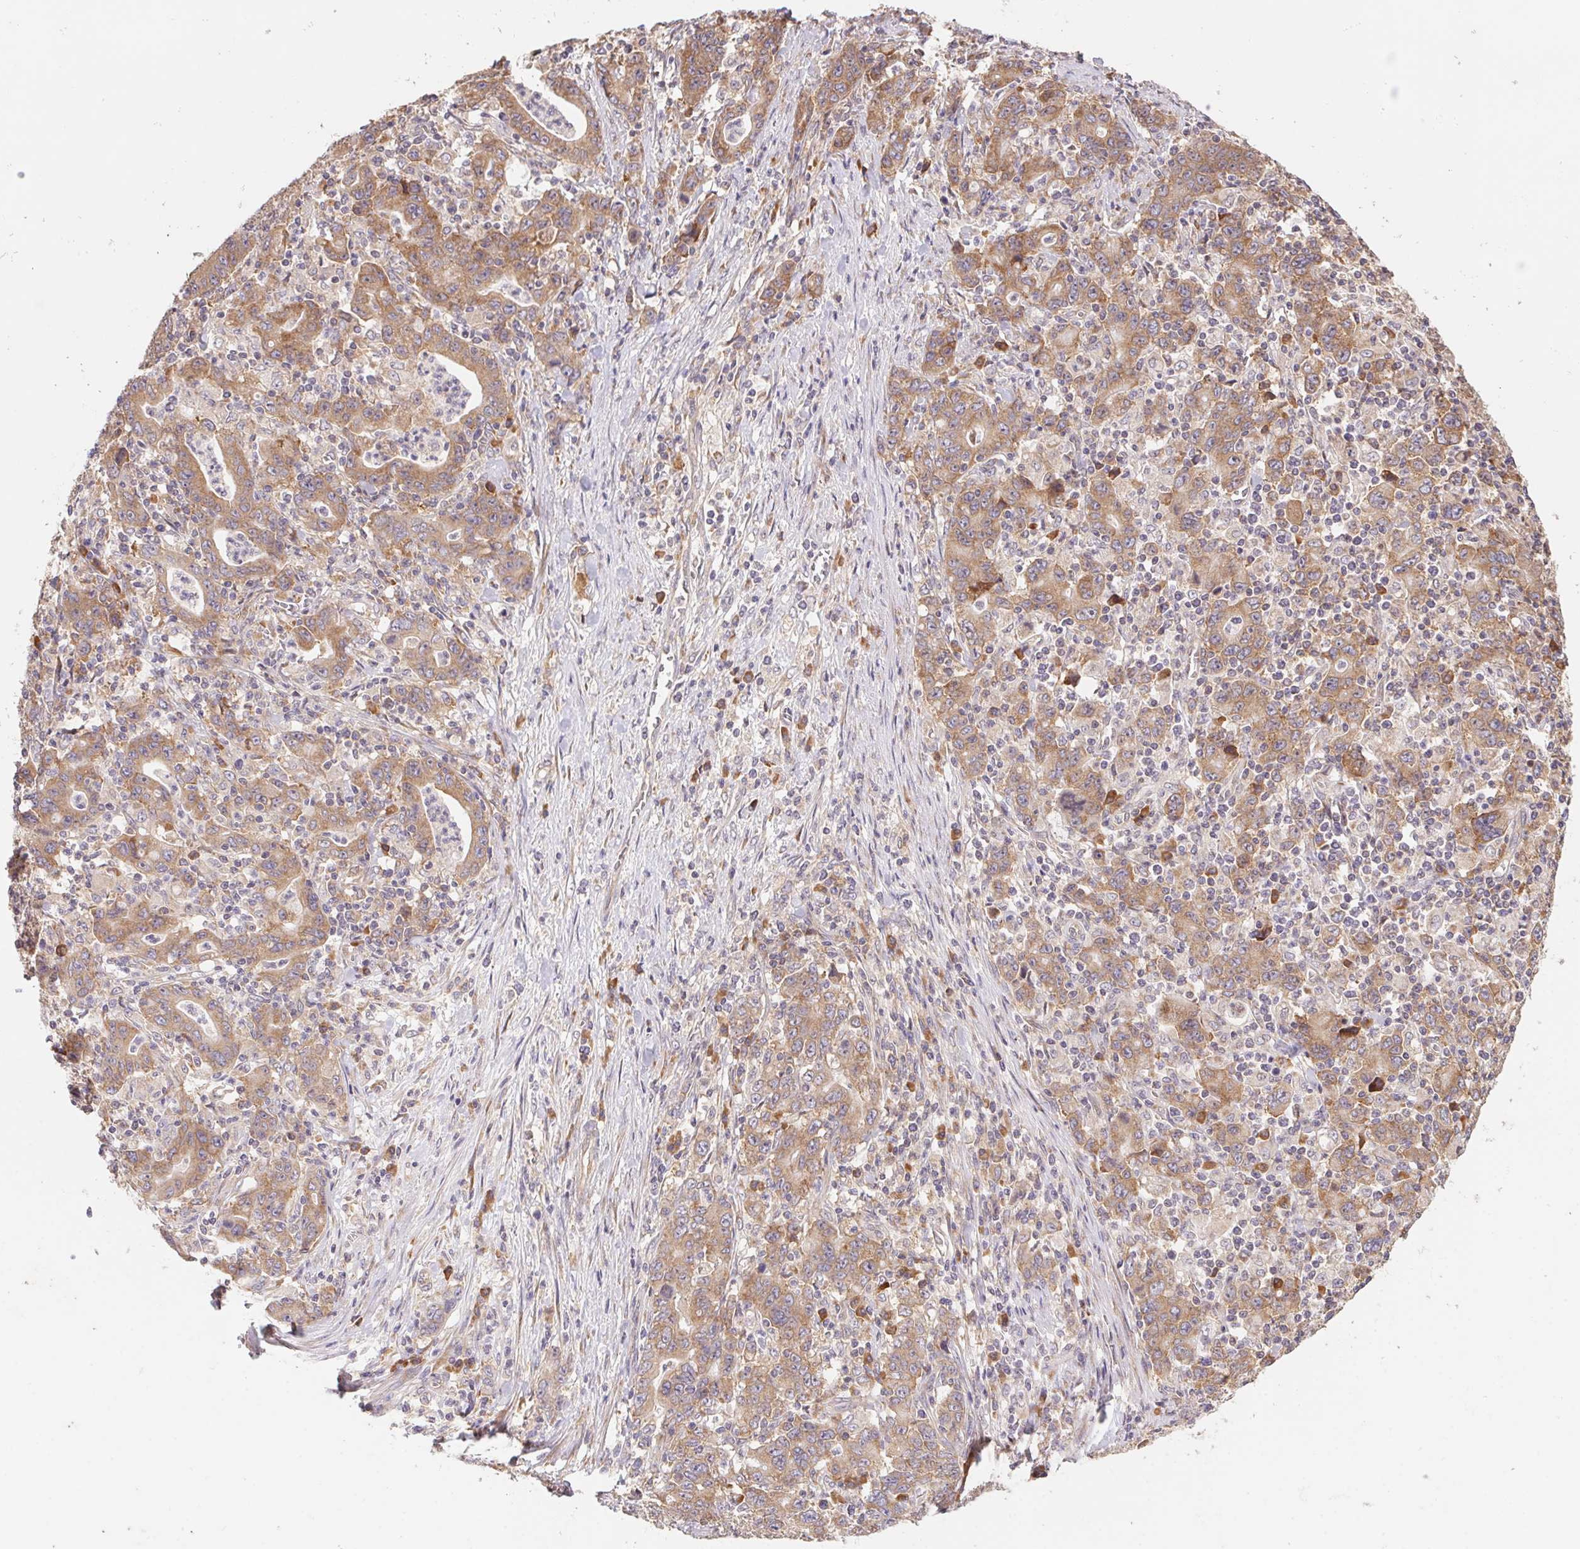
{"staining": {"intensity": "moderate", "quantity": ">75%", "location": "cytoplasmic/membranous"}, "tissue": "stomach cancer", "cell_type": "Tumor cells", "image_type": "cancer", "snomed": [{"axis": "morphology", "description": "Adenocarcinoma, NOS"}, {"axis": "topography", "description": "Stomach, upper"}], "caption": "This is an image of IHC staining of adenocarcinoma (stomach), which shows moderate expression in the cytoplasmic/membranous of tumor cells.", "gene": "RPL27A", "patient": {"sex": "male", "age": 69}}